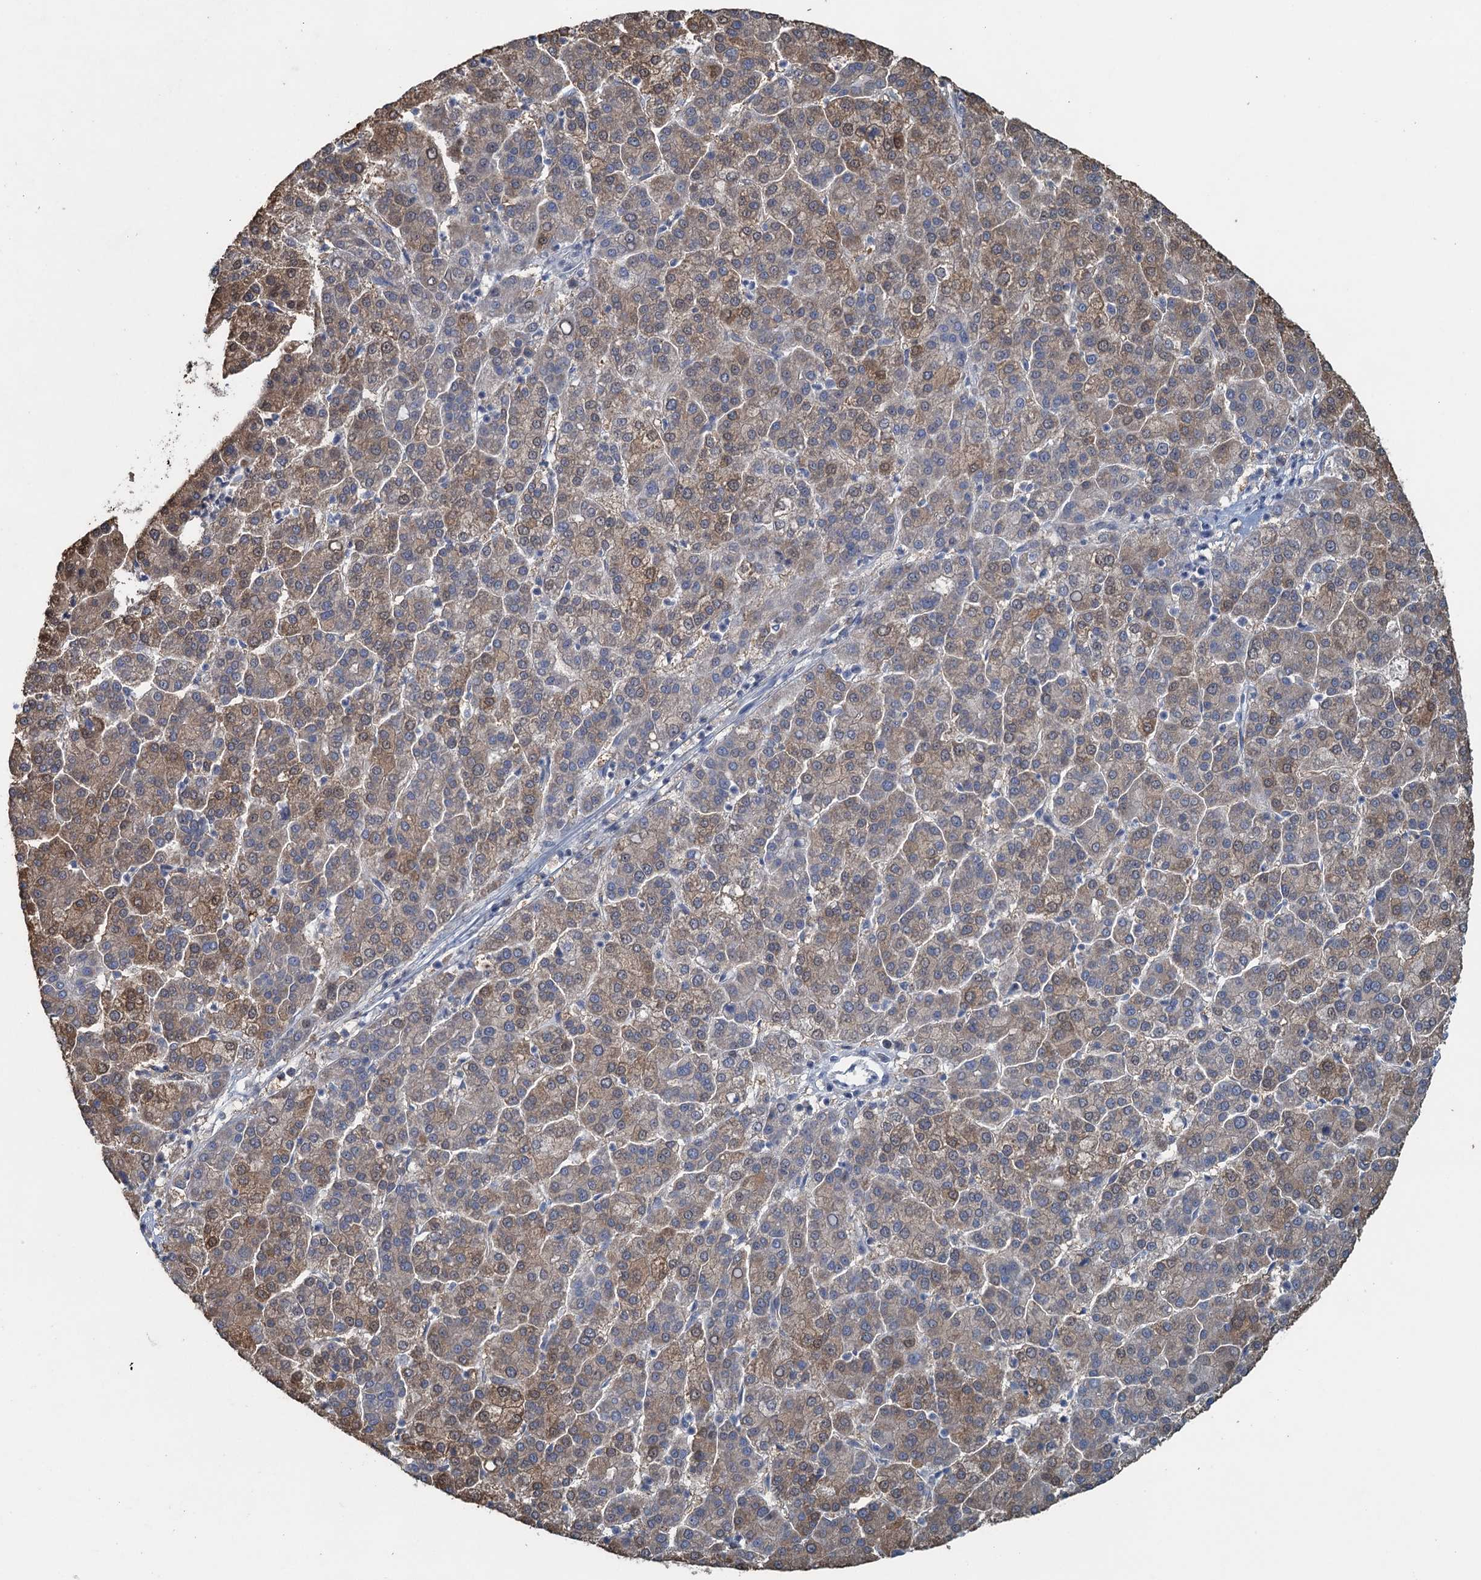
{"staining": {"intensity": "moderate", "quantity": "25%-75%", "location": "cytoplasmic/membranous"}, "tissue": "liver cancer", "cell_type": "Tumor cells", "image_type": "cancer", "snomed": [{"axis": "morphology", "description": "Carcinoma, Hepatocellular, NOS"}, {"axis": "topography", "description": "Liver"}], "caption": "Immunohistochemical staining of human hepatocellular carcinoma (liver) exhibits moderate cytoplasmic/membranous protein positivity in about 25%-75% of tumor cells.", "gene": "TEX35", "patient": {"sex": "female", "age": 58}}